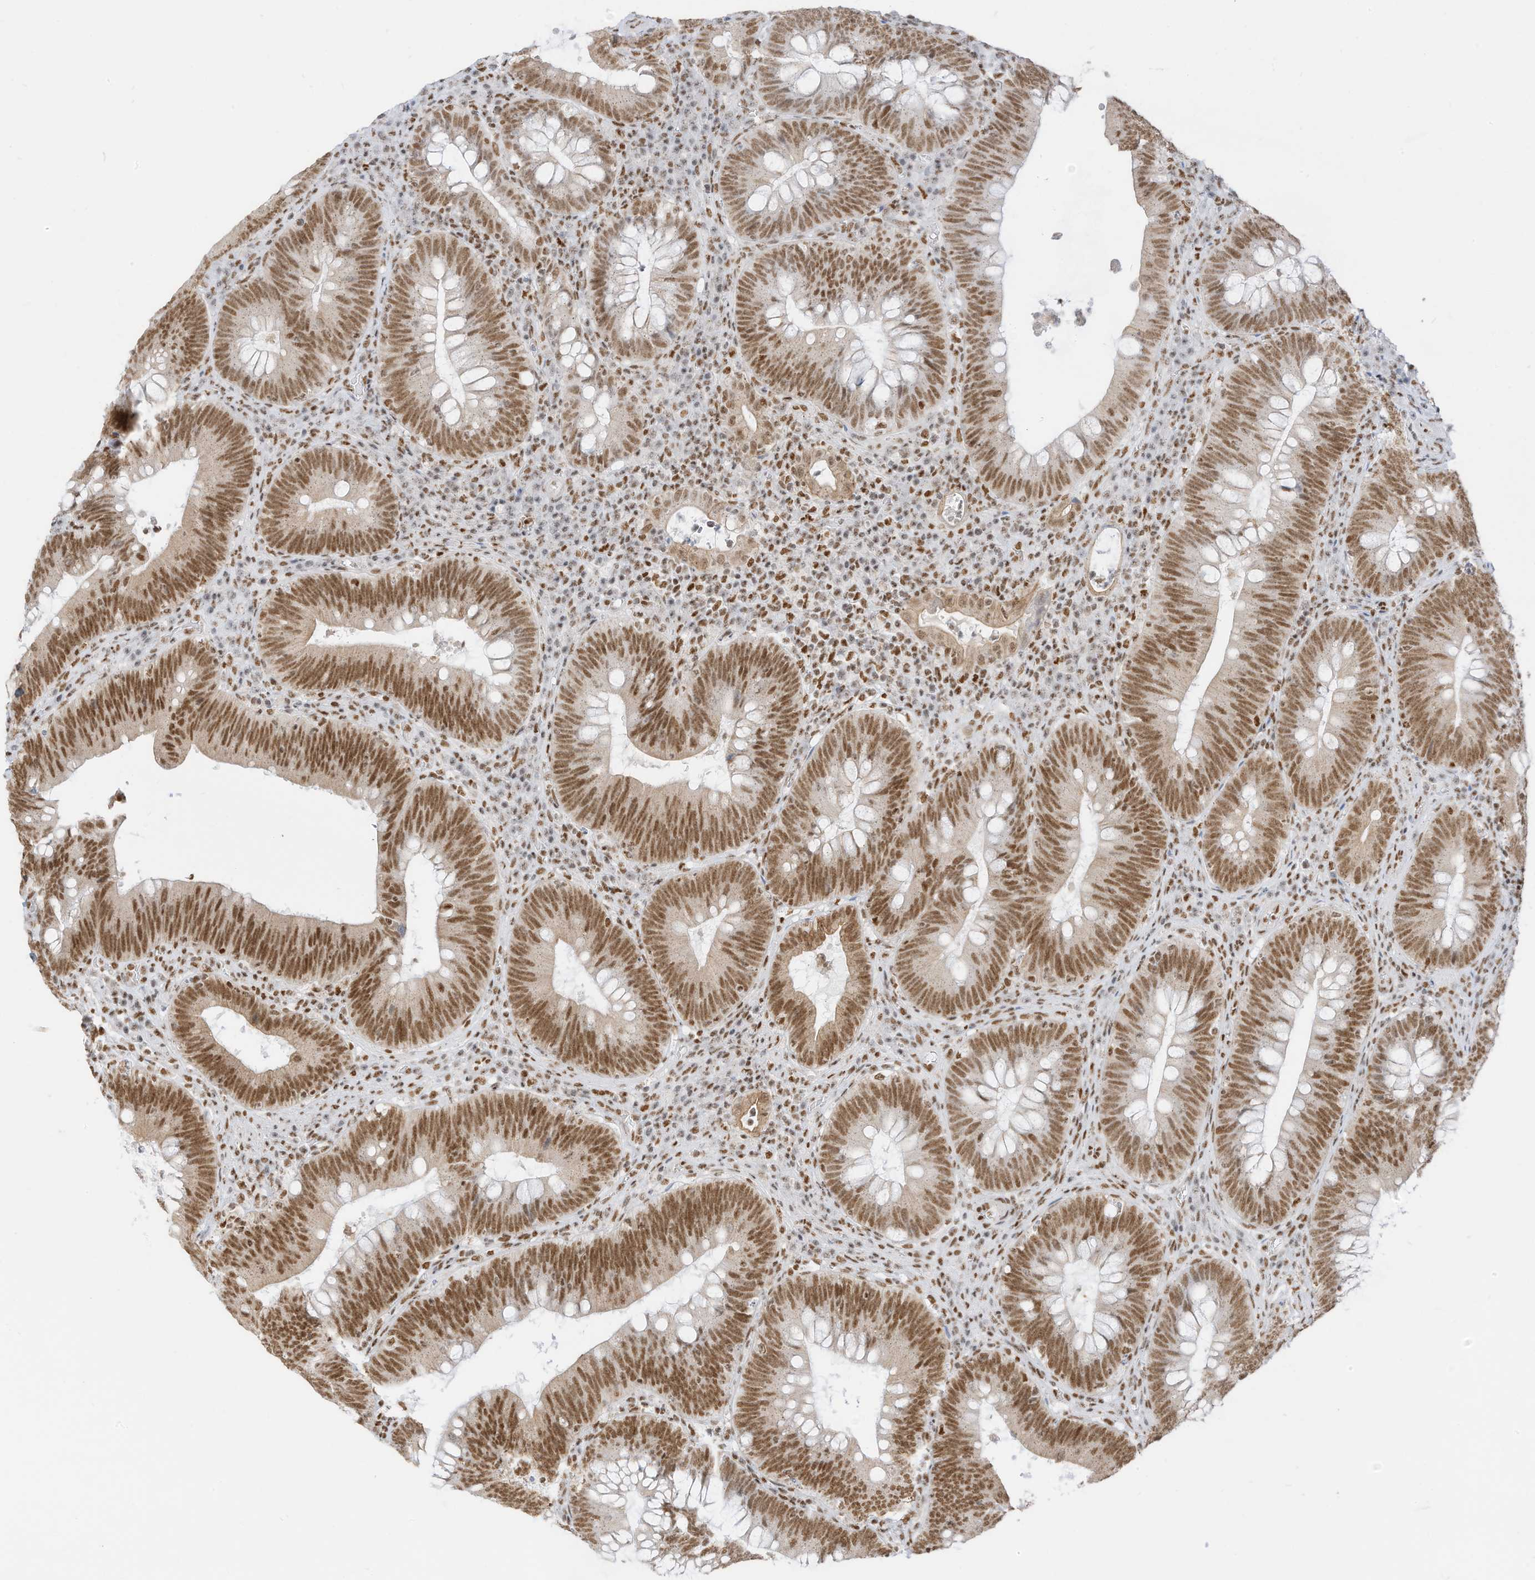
{"staining": {"intensity": "moderate", "quantity": ">75%", "location": "nuclear"}, "tissue": "colorectal cancer", "cell_type": "Tumor cells", "image_type": "cancer", "snomed": [{"axis": "morphology", "description": "Normal tissue, NOS"}, {"axis": "topography", "description": "Colon"}], "caption": "This is an image of immunohistochemistry (IHC) staining of colorectal cancer, which shows moderate expression in the nuclear of tumor cells.", "gene": "SMARCA2", "patient": {"sex": "female", "age": 82}}